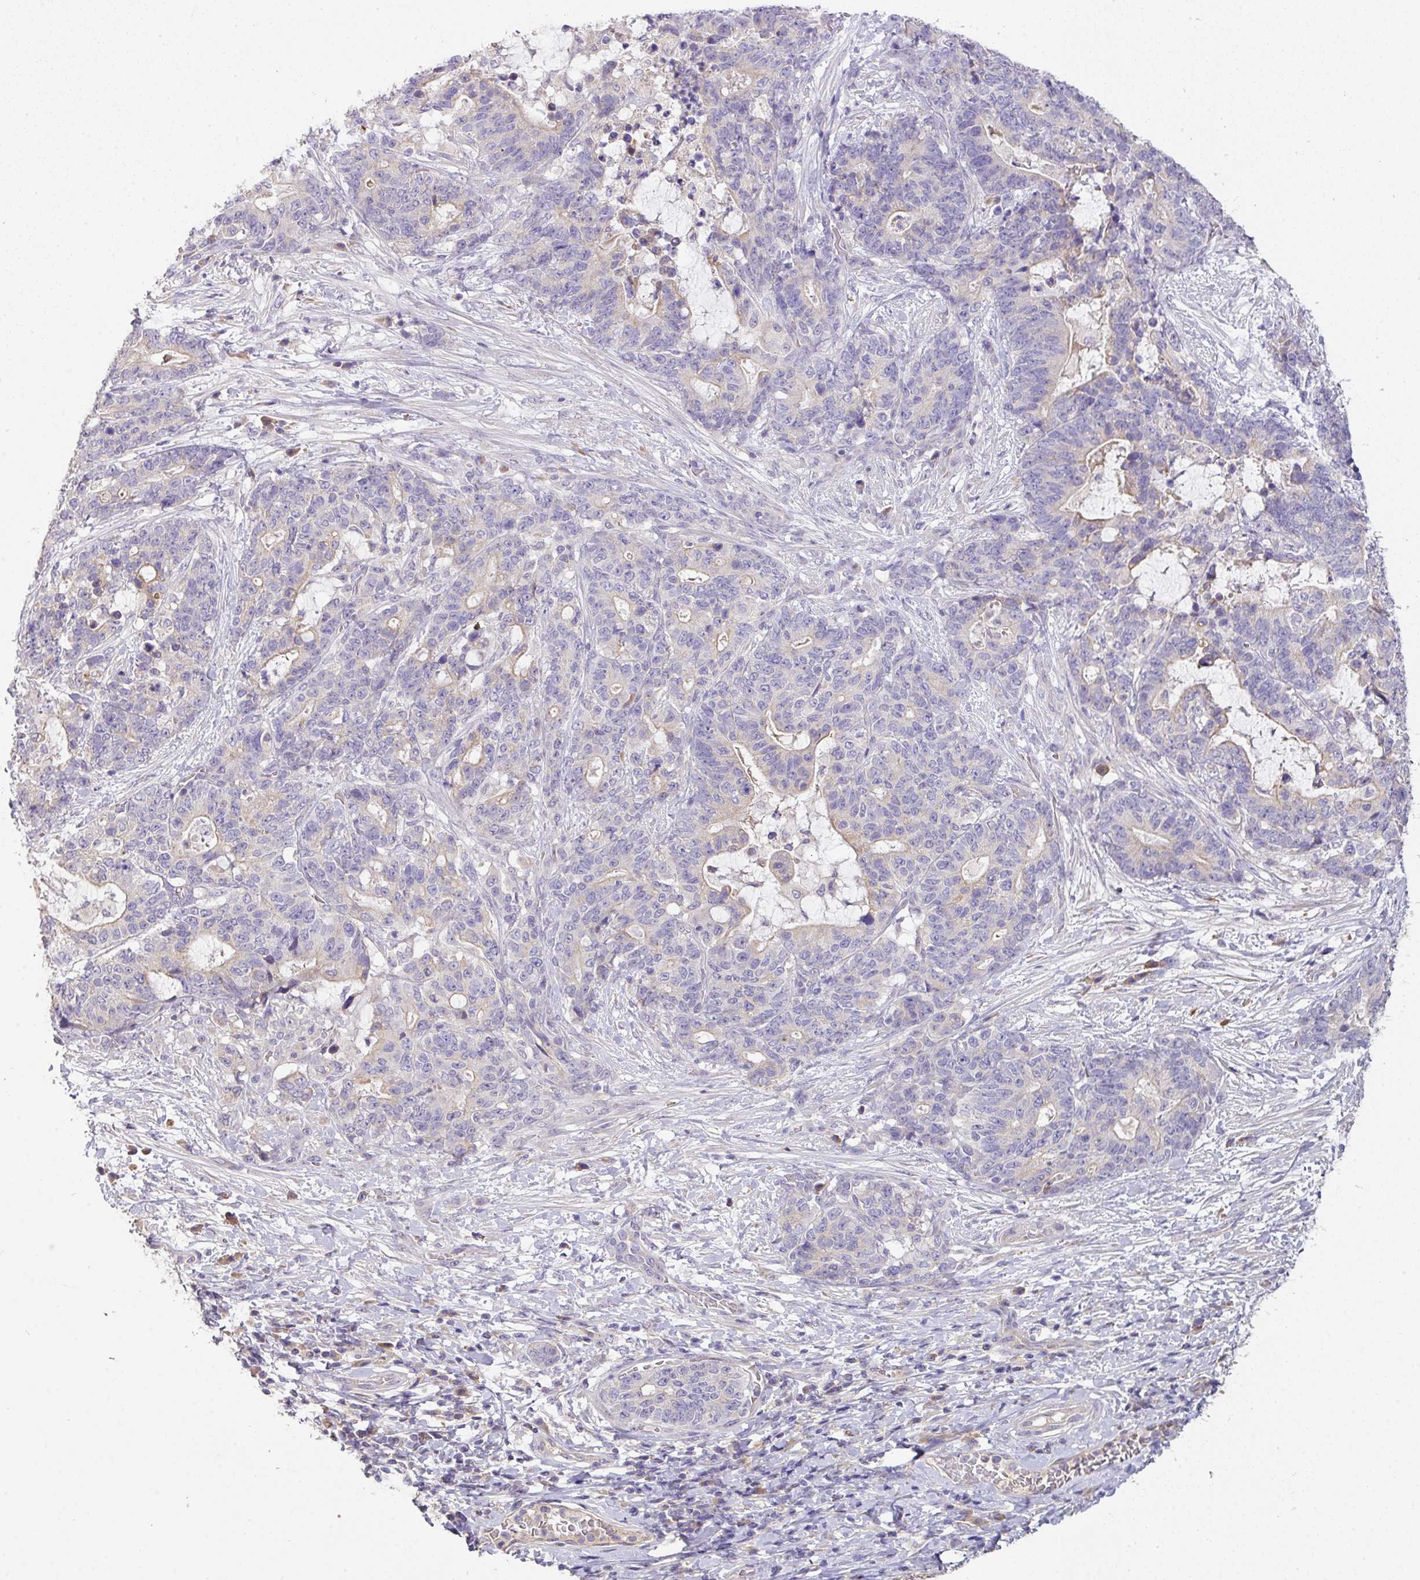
{"staining": {"intensity": "weak", "quantity": "<25%", "location": "cytoplasmic/membranous"}, "tissue": "stomach cancer", "cell_type": "Tumor cells", "image_type": "cancer", "snomed": [{"axis": "morphology", "description": "Normal tissue, NOS"}, {"axis": "morphology", "description": "Adenocarcinoma, NOS"}, {"axis": "topography", "description": "Stomach"}], "caption": "Histopathology image shows no significant protein staining in tumor cells of stomach cancer. The staining was performed using DAB (3,3'-diaminobenzidine) to visualize the protein expression in brown, while the nuclei were stained in blue with hematoxylin (Magnification: 20x).", "gene": "ZNF266", "patient": {"sex": "female", "age": 64}}